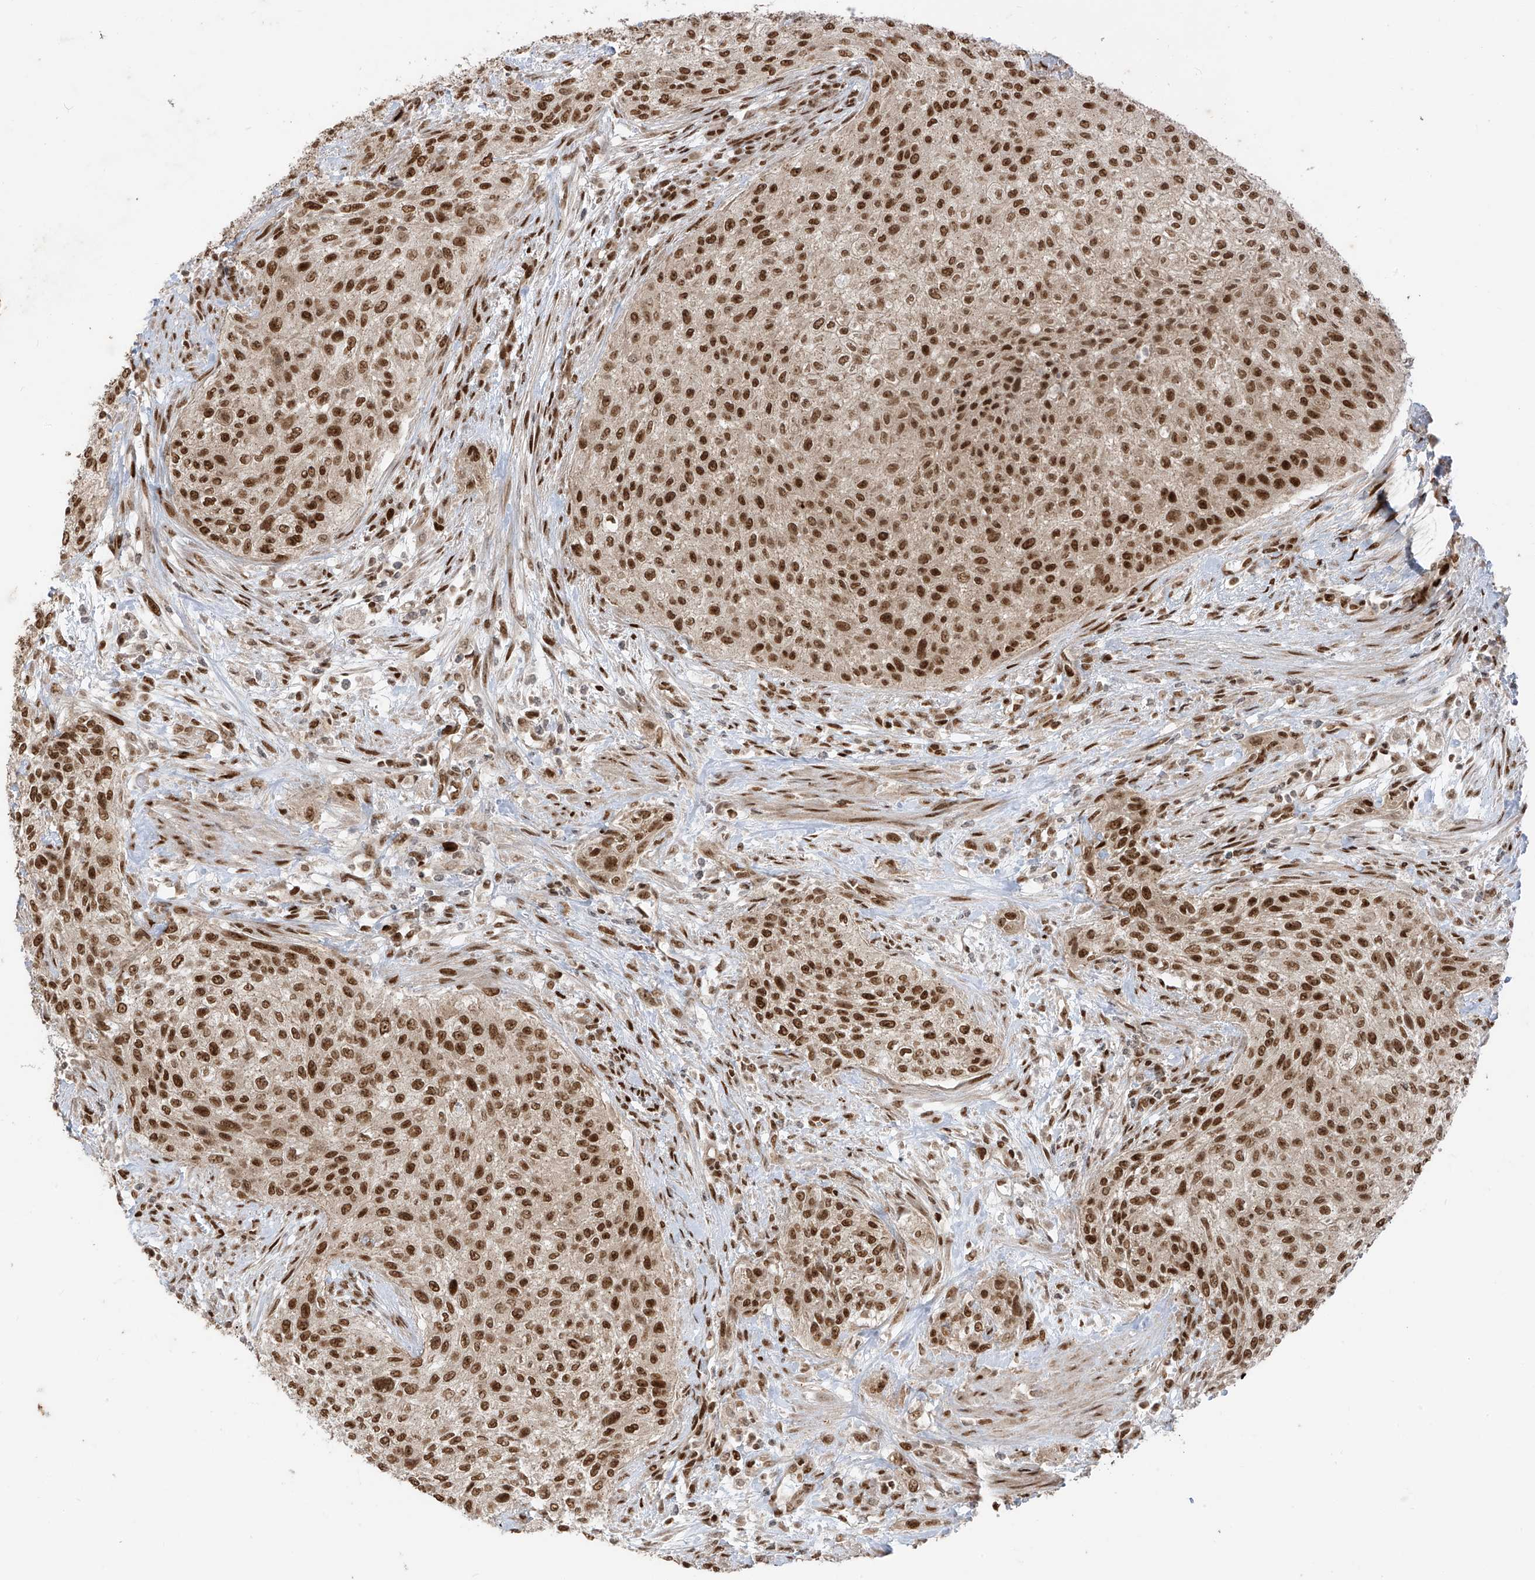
{"staining": {"intensity": "strong", "quantity": ">75%", "location": "nuclear"}, "tissue": "urothelial cancer", "cell_type": "Tumor cells", "image_type": "cancer", "snomed": [{"axis": "morphology", "description": "Urothelial carcinoma, High grade"}, {"axis": "topography", "description": "Urinary bladder"}], "caption": "The photomicrograph displays immunohistochemical staining of urothelial cancer. There is strong nuclear expression is present in approximately >75% of tumor cells.", "gene": "ARHGEF3", "patient": {"sex": "male", "age": 35}}